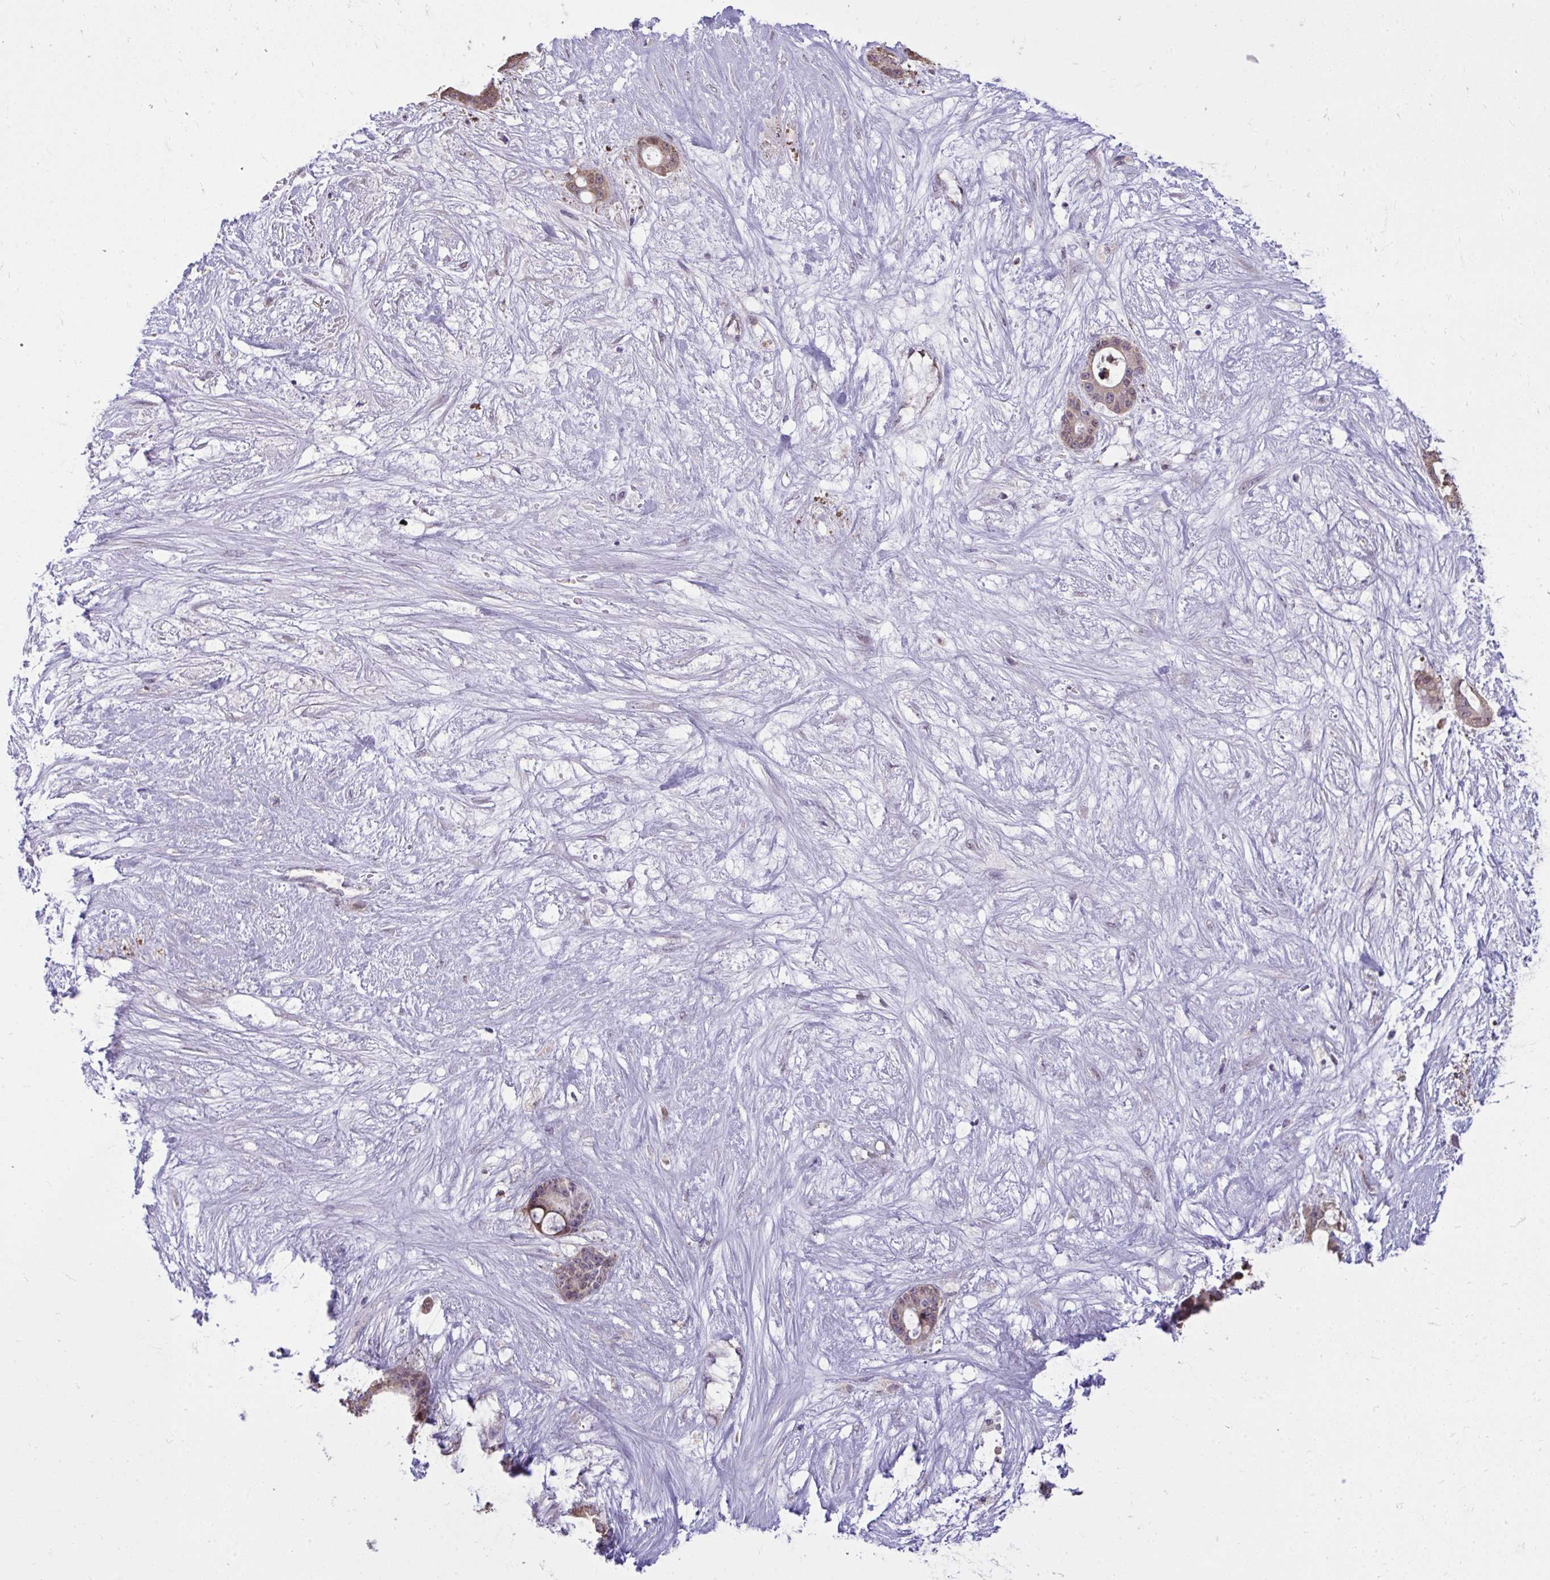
{"staining": {"intensity": "weak", "quantity": "<25%", "location": "cytoplasmic/membranous"}, "tissue": "liver cancer", "cell_type": "Tumor cells", "image_type": "cancer", "snomed": [{"axis": "morphology", "description": "Normal tissue, NOS"}, {"axis": "morphology", "description": "Cholangiocarcinoma"}, {"axis": "topography", "description": "Liver"}, {"axis": "topography", "description": "Peripheral nerve tissue"}], "caption": "Immunohistochemistry photomicrograph of human cholangiocarcinoma (liver) stained for a protein (brown), which displays no expression in tumor cells.", "gene": "NPPA", "patient": {"sex": "female", "age": 73}}